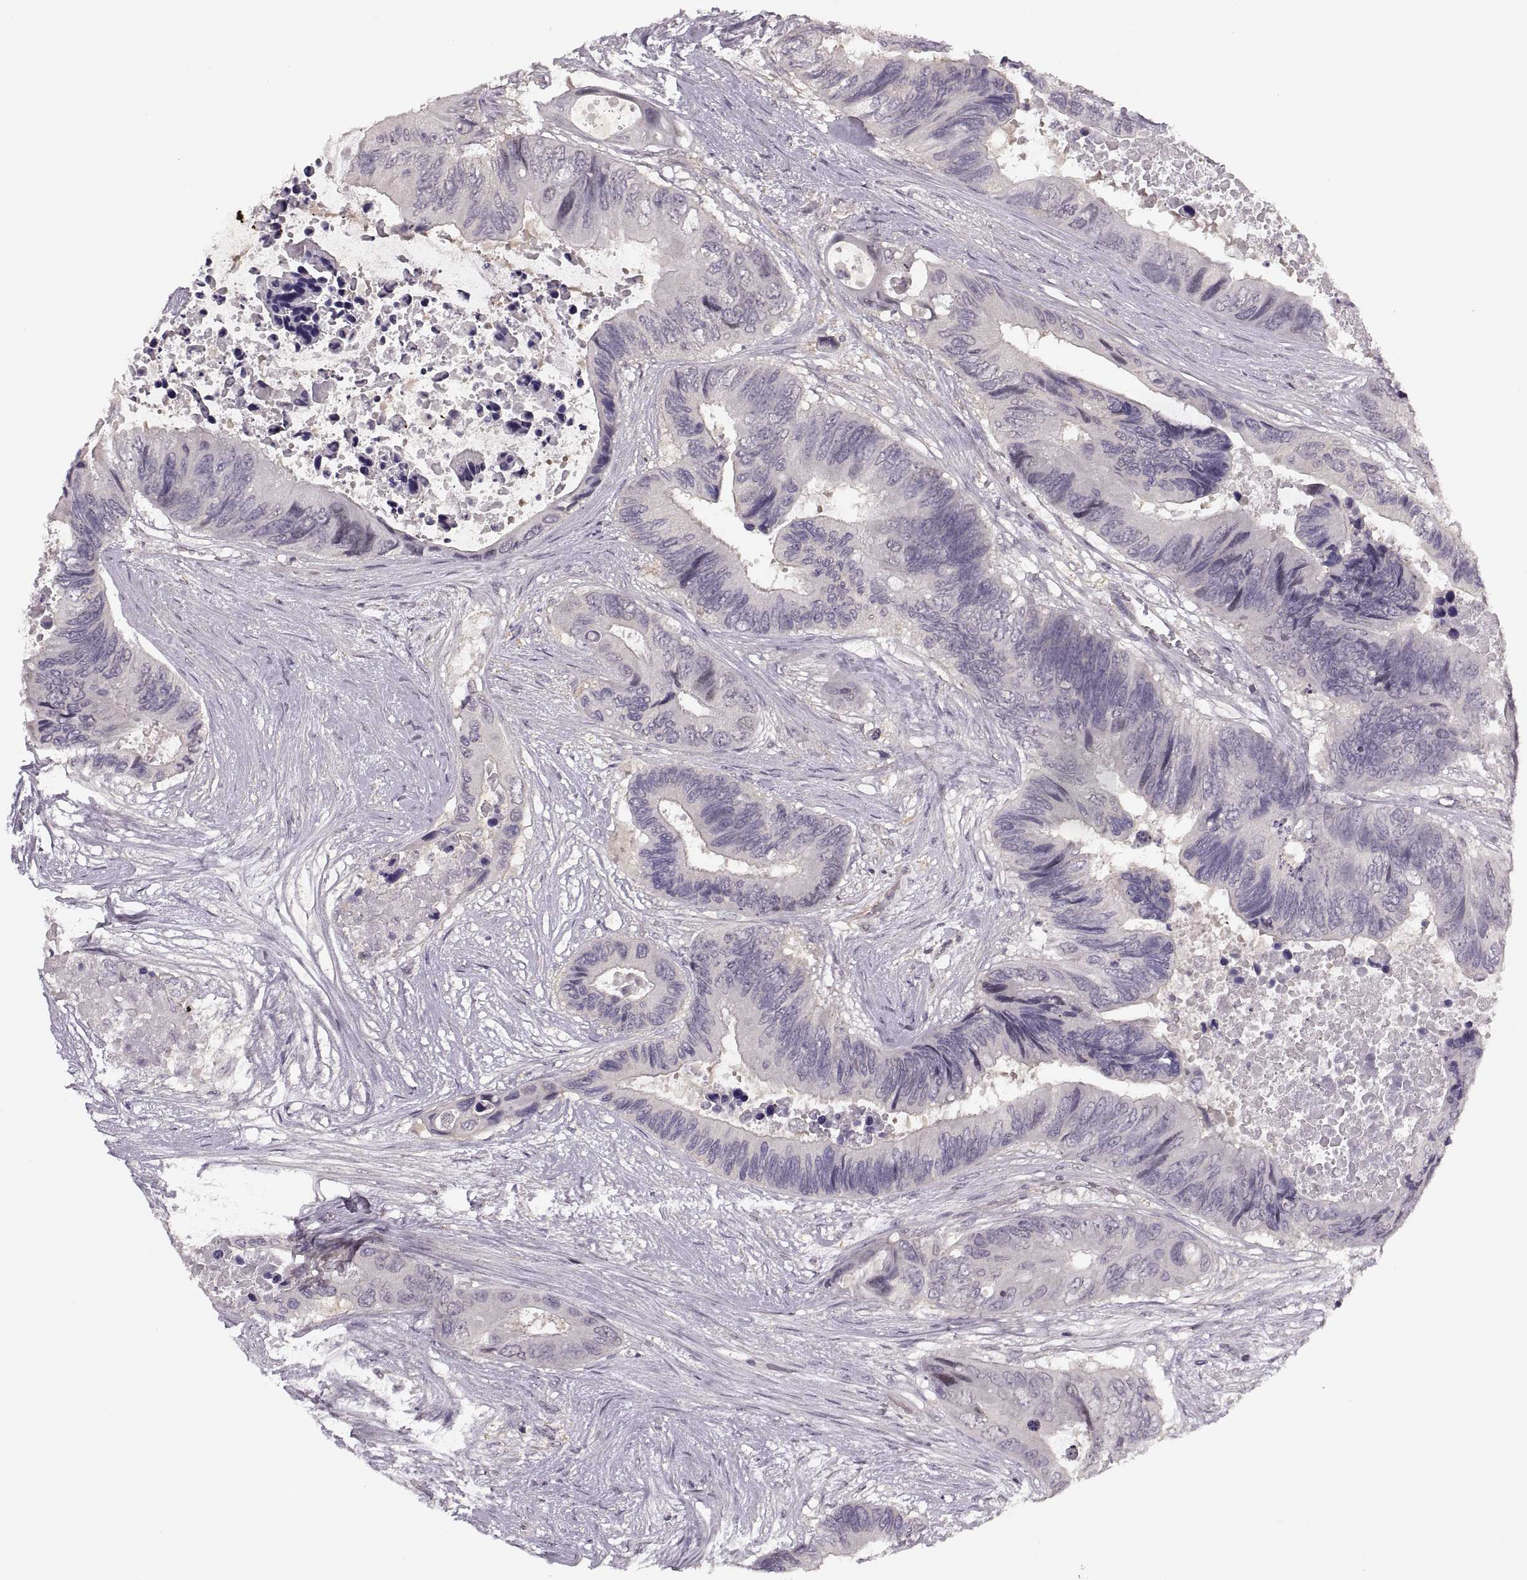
{"staining": {"intensity": "negative", "quantity": "none", "location": "none"}, "tissue": "colorectal cancer", "cell_type": "Tumor cells", "image_type": "cancer", "snomed": [{"axis": "morphology", "description": "Adenocarcinoma, NOS"}, {"axis": "topography", "description": "Rectum"}], "caption": "Immunohistochemistry photomicrograph of neoplastic tissue: adenocarcinoma (colorectal) stained with DAB shows no significant protein expression in tumor cells. (Stains: DAB (3,3'-diaminobenzidine) immunohistochemistry (IHC) with hematoxylin counter stain, Microscopy: brightfield microscopy at high magnification).", "gene": "LUZP2", "patient": {"sex": "male", "age": 63}}